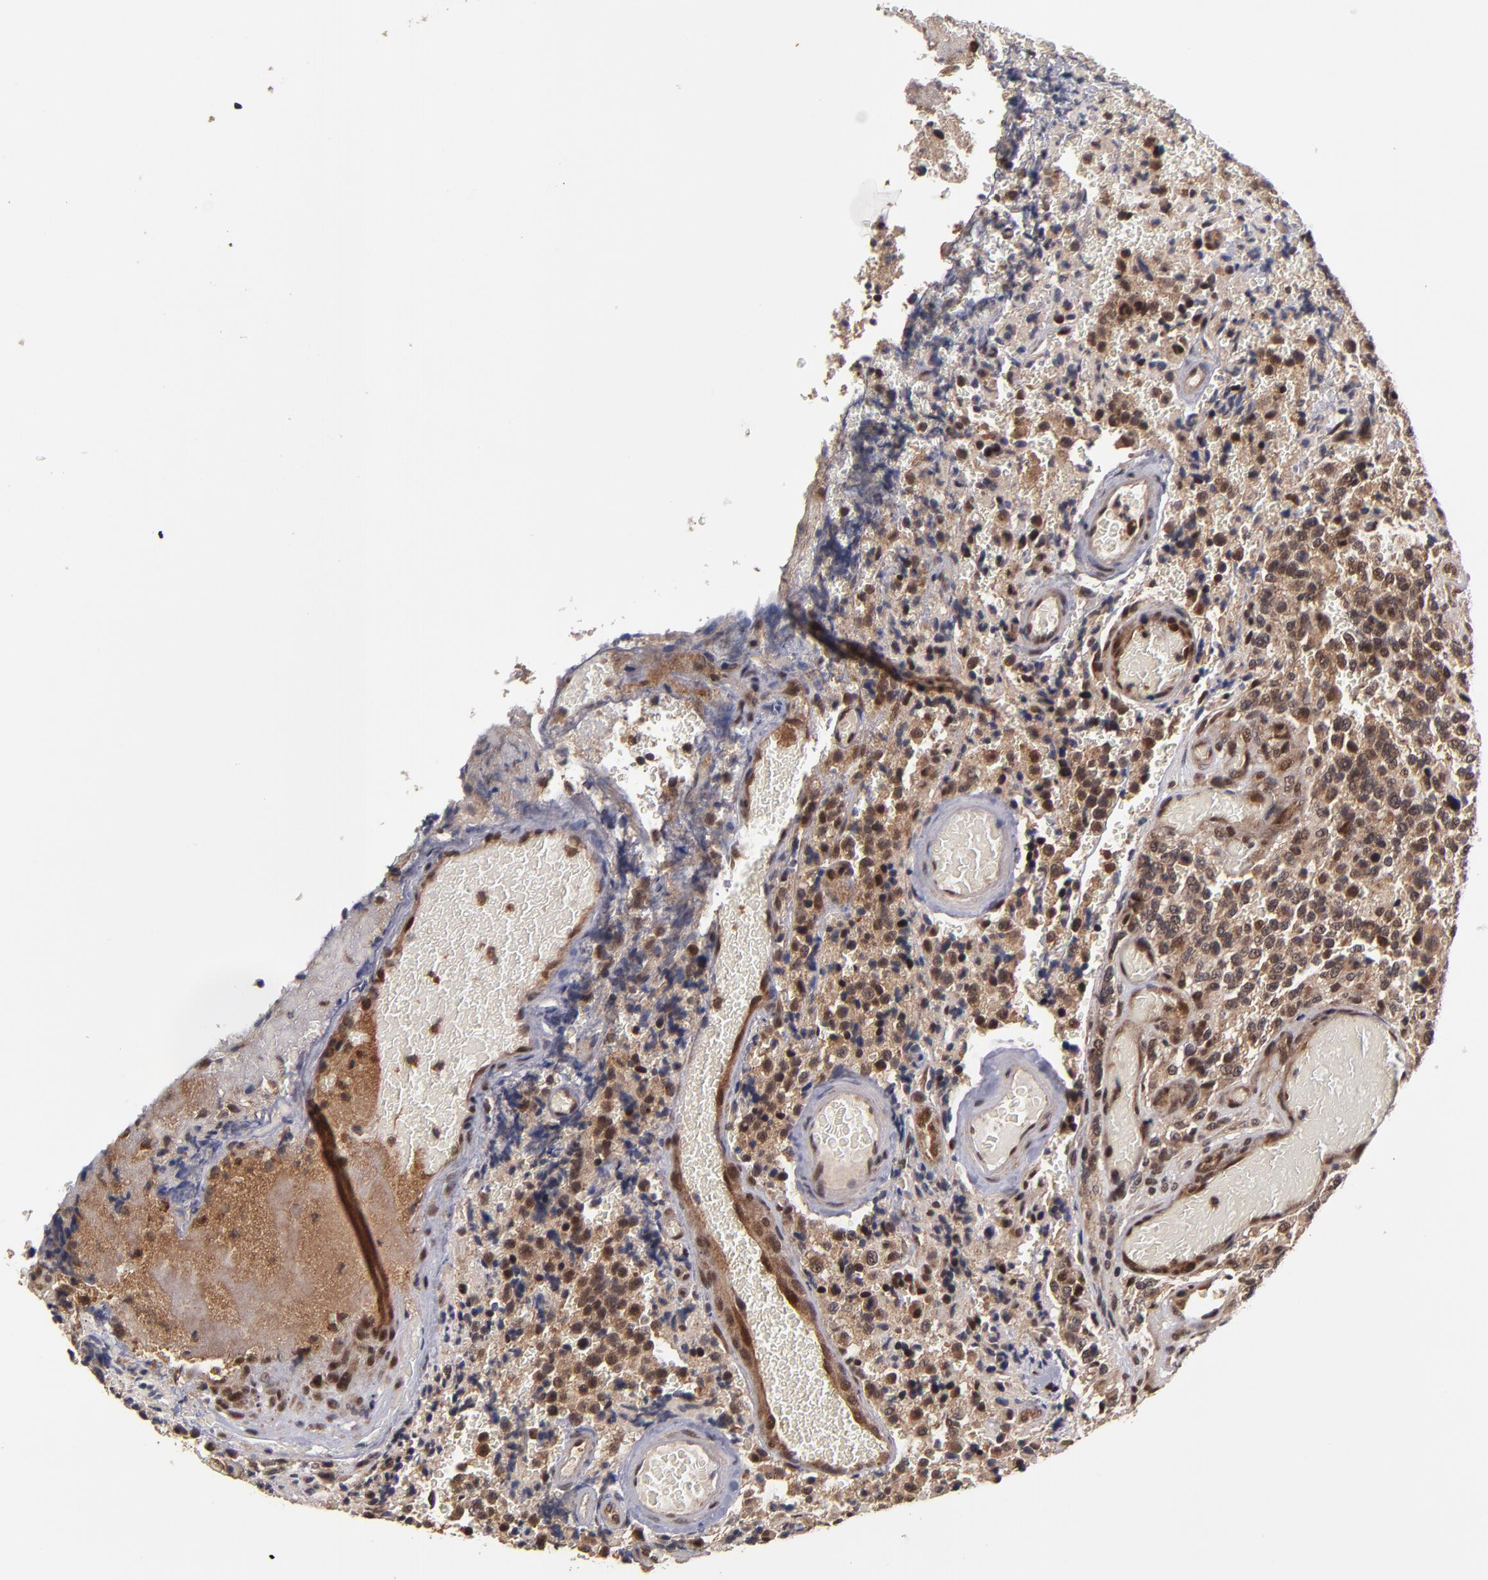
{"staining": {"intensity": "moderate", "quantity": ">75%", "location": "cytoplasmic/membranous,nuclear"}, "tissue": "glioma", "cell_type": "Tumor cells", "image_type": "cancer", "snomed": [{"axis": "morphology", "description": "Glioma, malignant, High grade"}, {"axis": "topography", "description": "Brain"}], "caption": "Tumor cells display medium levels of moderate cytoplasmic/membranous and nuclear expression in approximately >75% of cells in human glioma. (DAB (3,3'-diaminobenzidine) IHC with brightfield microscopy, high magnification).", "gene": "CUL5", "patient": {"sex": "male", "age": 36}}